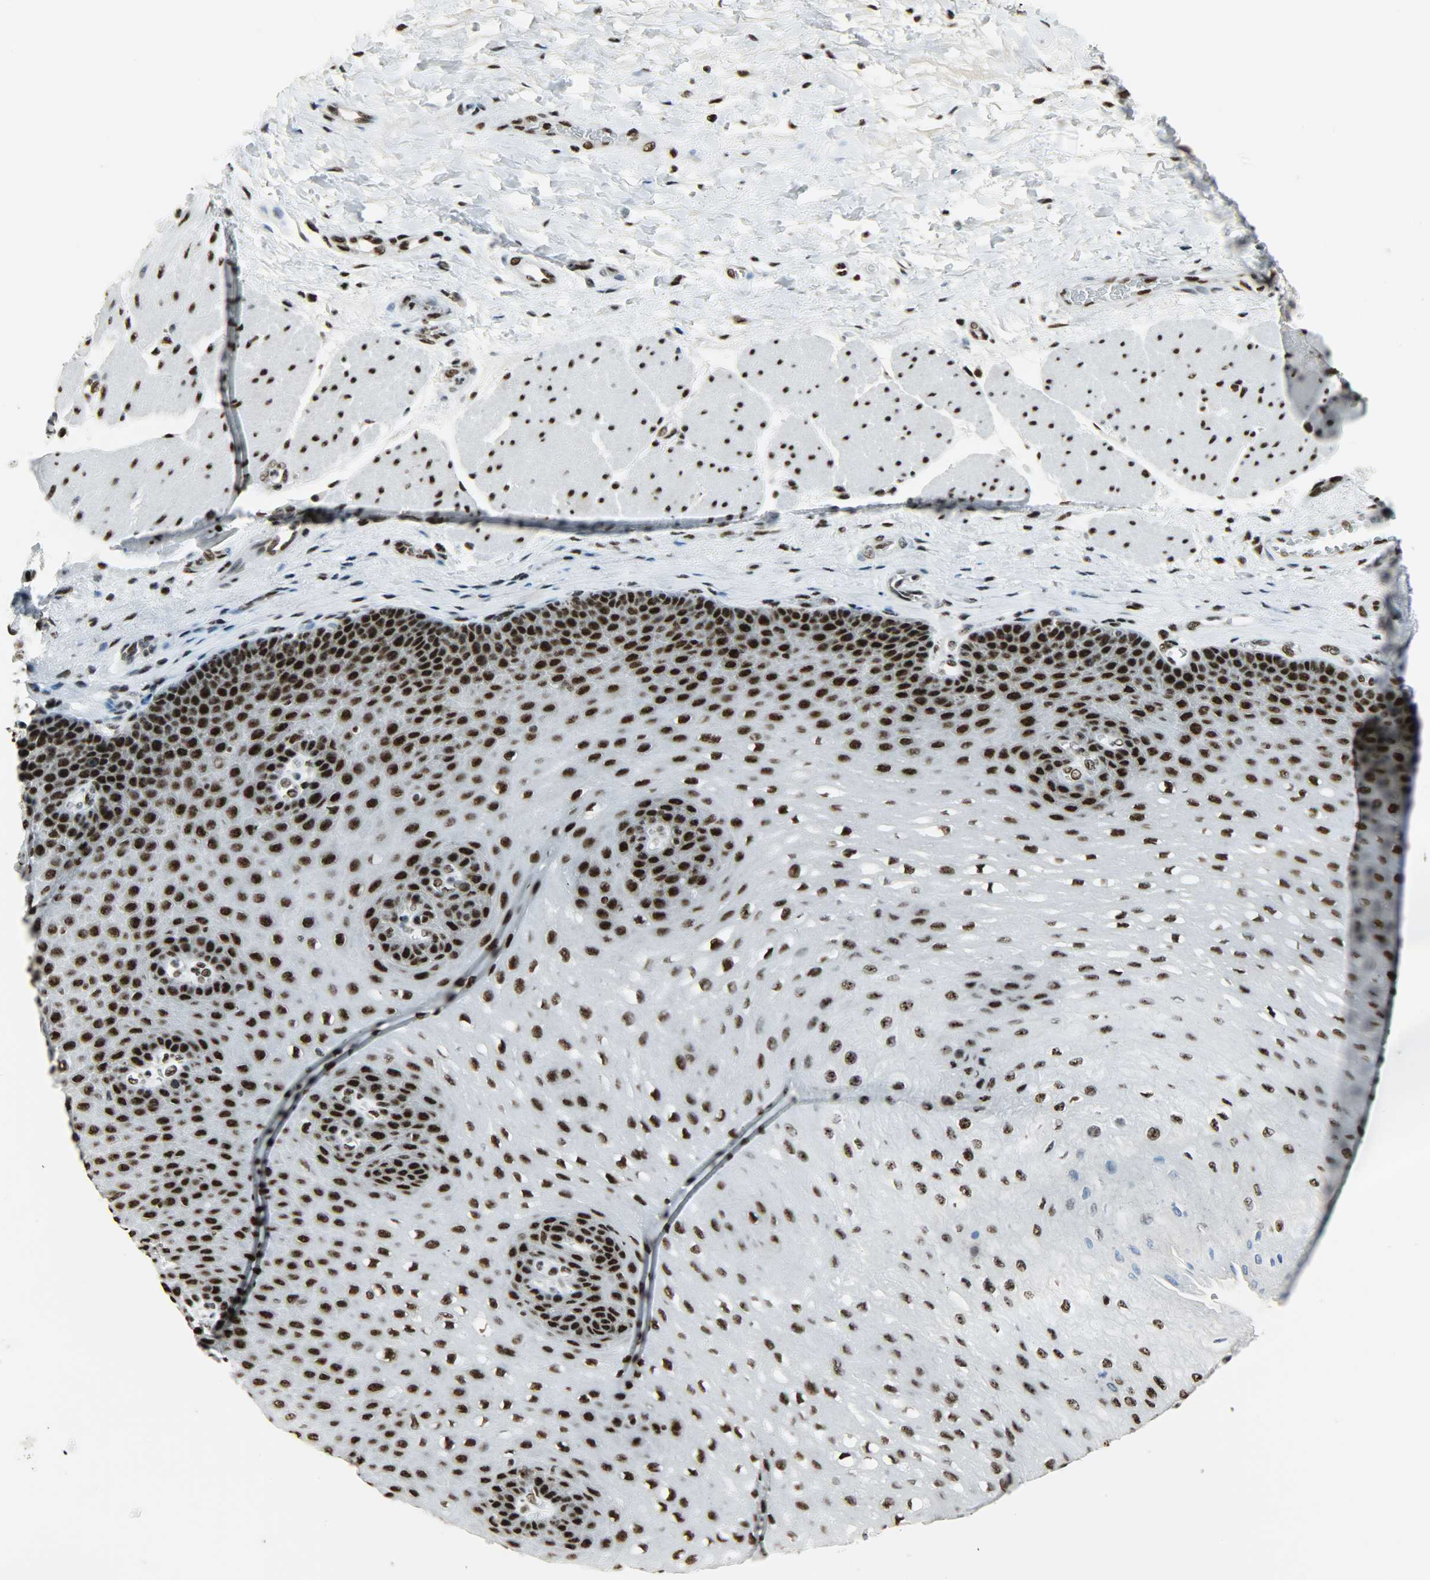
{"staining": {"intensity": "strong", "quantity": ">75%", "location": "nuclear"}, "tissue": "esophagus", "cell_type": "Squamous epithelial cells", "image_type": "normal", "snomed": [{"axis": "morphology", "description": "Normal tissue, NOS"}, {"axis": "topography", "description": "Esophagus"}], "caption": "IHC staining of benign esophagus, which exhibits high levels of strong nuclear expression in about >75% of squamous epithelial cells indicating strong nuclear protein positivity. The staining was performed using DAB (3,3'-diaminobenzidine) (brown) for protein detection and nuclei were counterstained in hematoxylin (blue).", "gene": "SNRPA", "patient": {"sex": "female", "age": 72}}